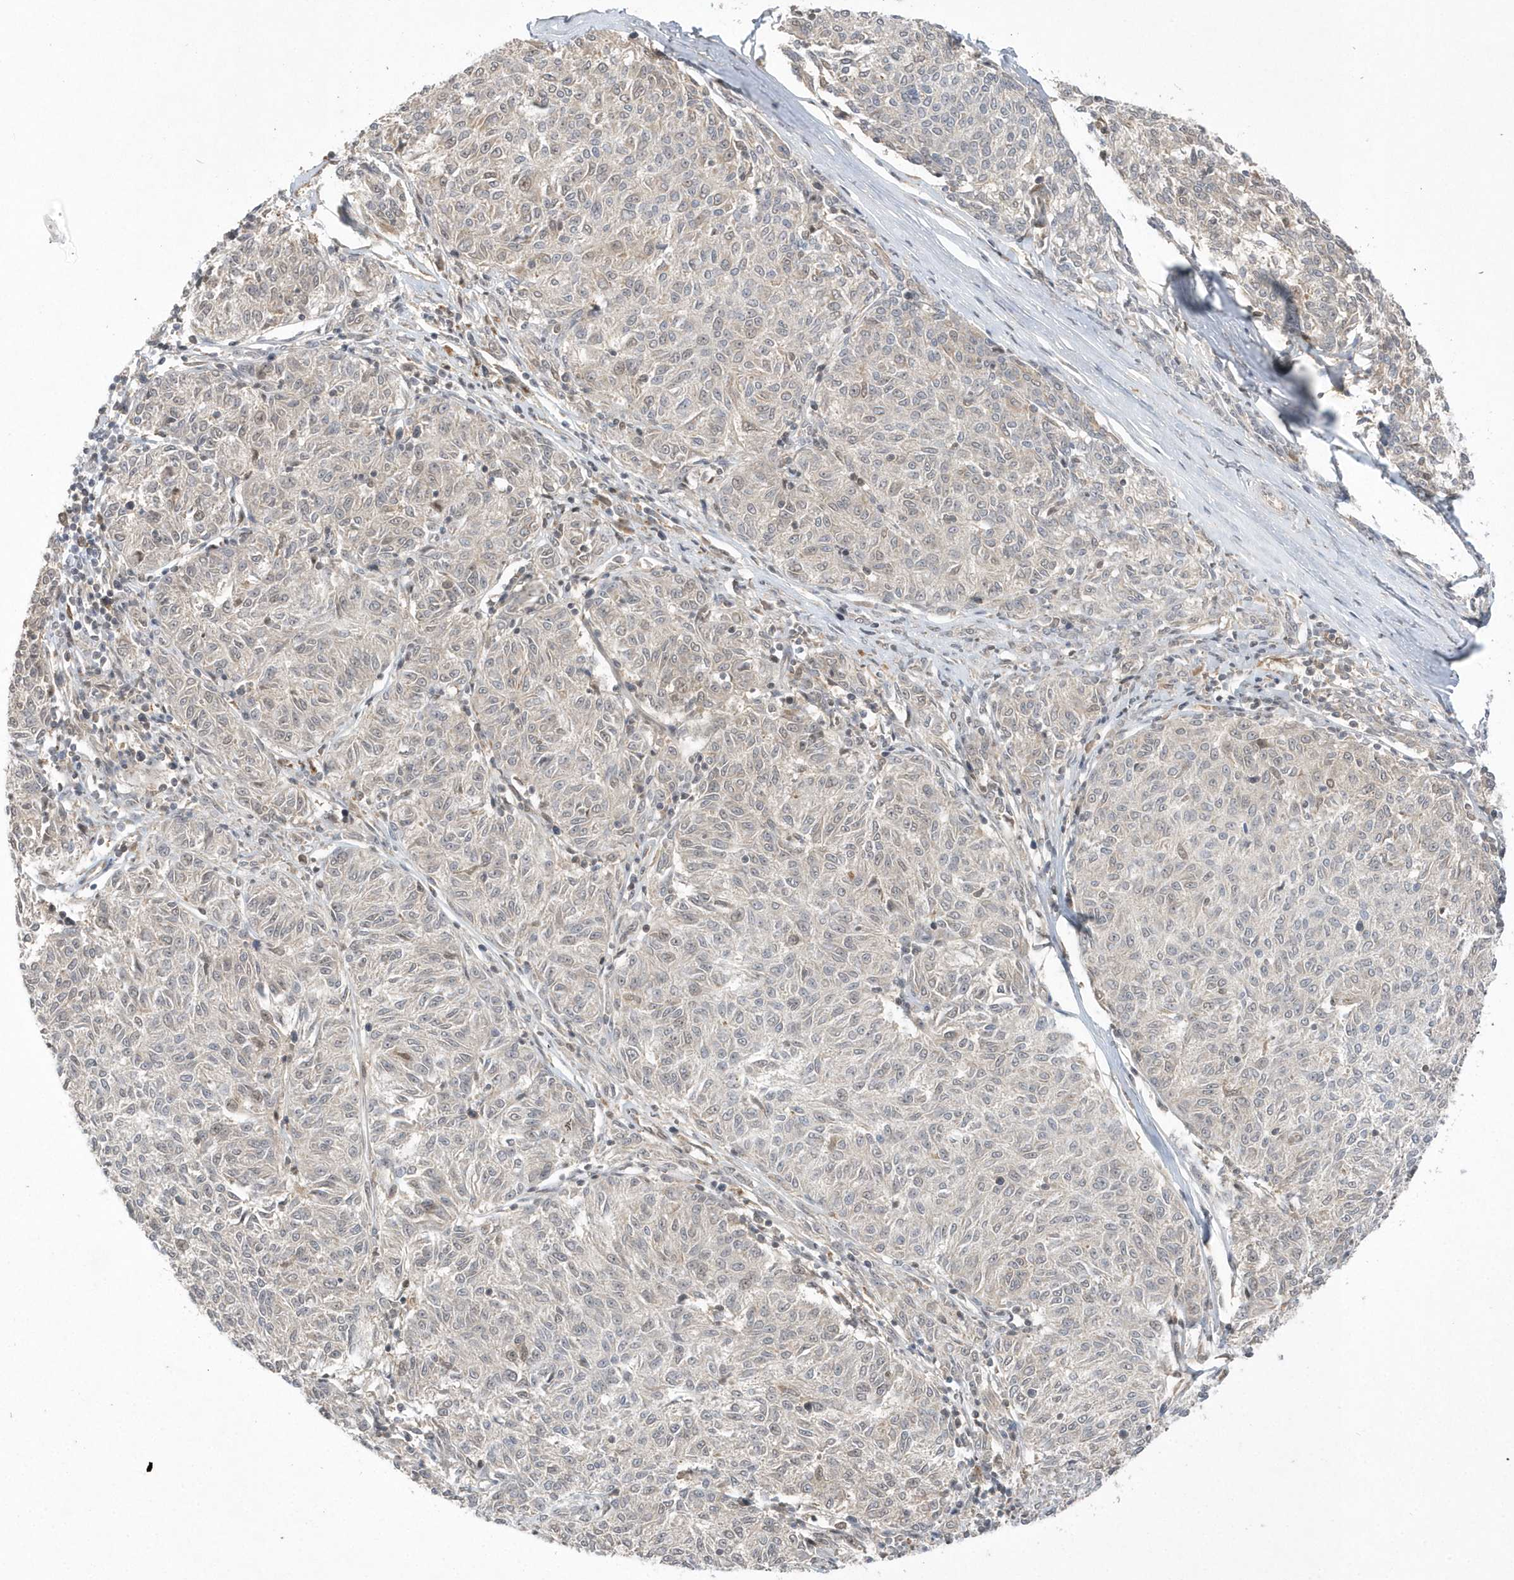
{"staining": {"intensity": "weak", "quantity": "<25%", "location": "nuclear"}, "tissue": "melanoma", "cell_type": "Tumor cells", "image_type": "cancer", "snomed": [{"axis": "morphology", "description": "Malignant melanoma, NOS"}, {"axis": "topography", "description": "Skin"}], "caption": "This micrograph is of melanoma stained with immunohistochemistry to label a protein in brown with the nuclei are counter-stained blue. There is no staining in tumor cells.", "gene": "TMEM132B", "patient": {"sex": "female", "age": 72}}